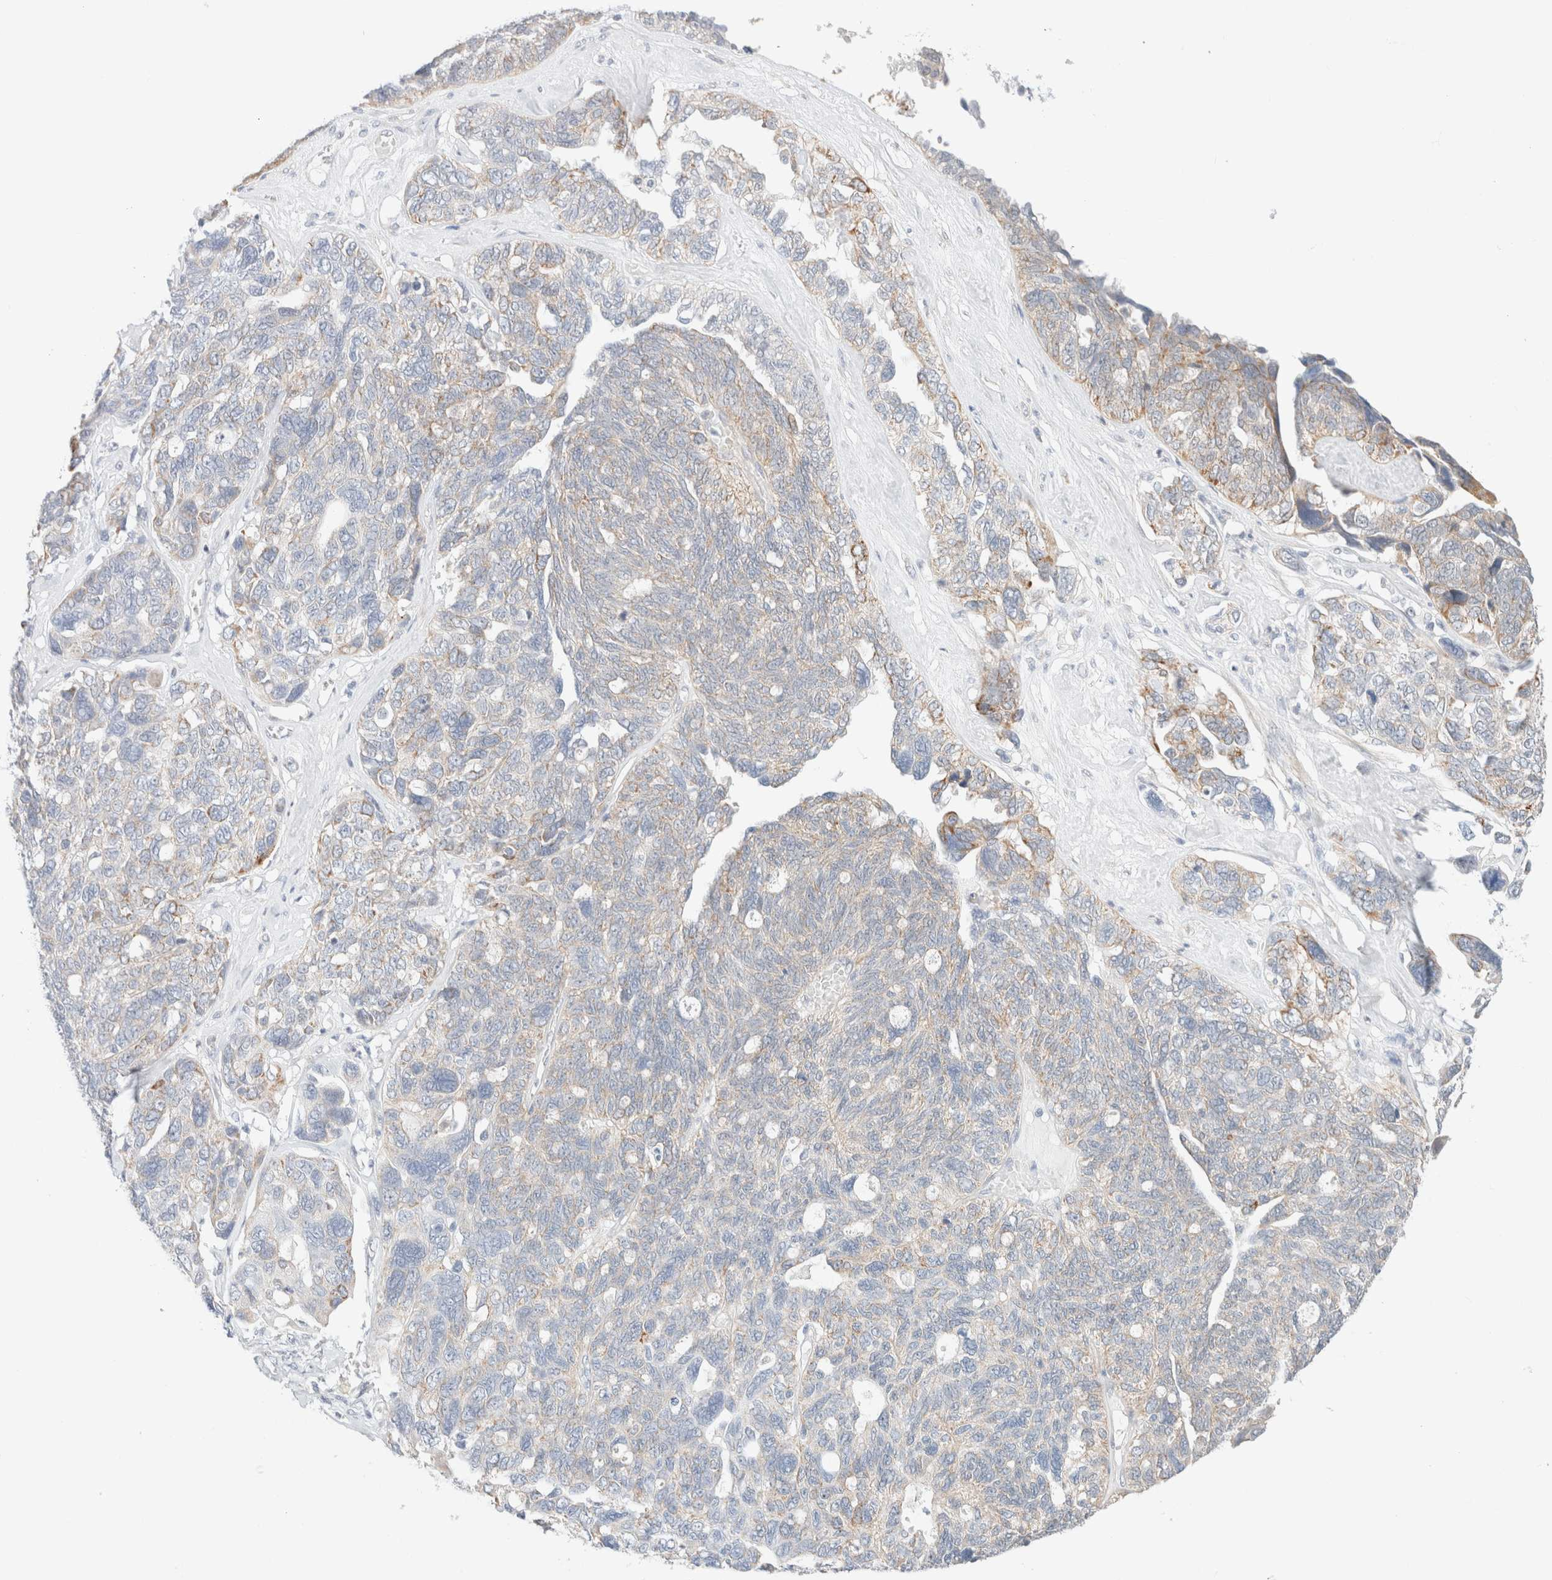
{"staining": {"intensity": "weak", "quantity": "<25%", "location": "cytoplasmic/membranous"}, "tissue": "ovarian cancer", "cell_type": "Tumor cells", "image_type": "cancer", "snomed": [{"axis": "morphology", "description": "Cystadenocarcinoma, serous, NOS"}, {"axis": "topography", "description": "Ovary"}], "caption": "Serous cystadenocarcinoma (ovarian) was stained to show a protein in brown. There is no significant expression in tumor cells.", "gene": "UNC13B", "patient": {"sex": "female", "age": 79}}